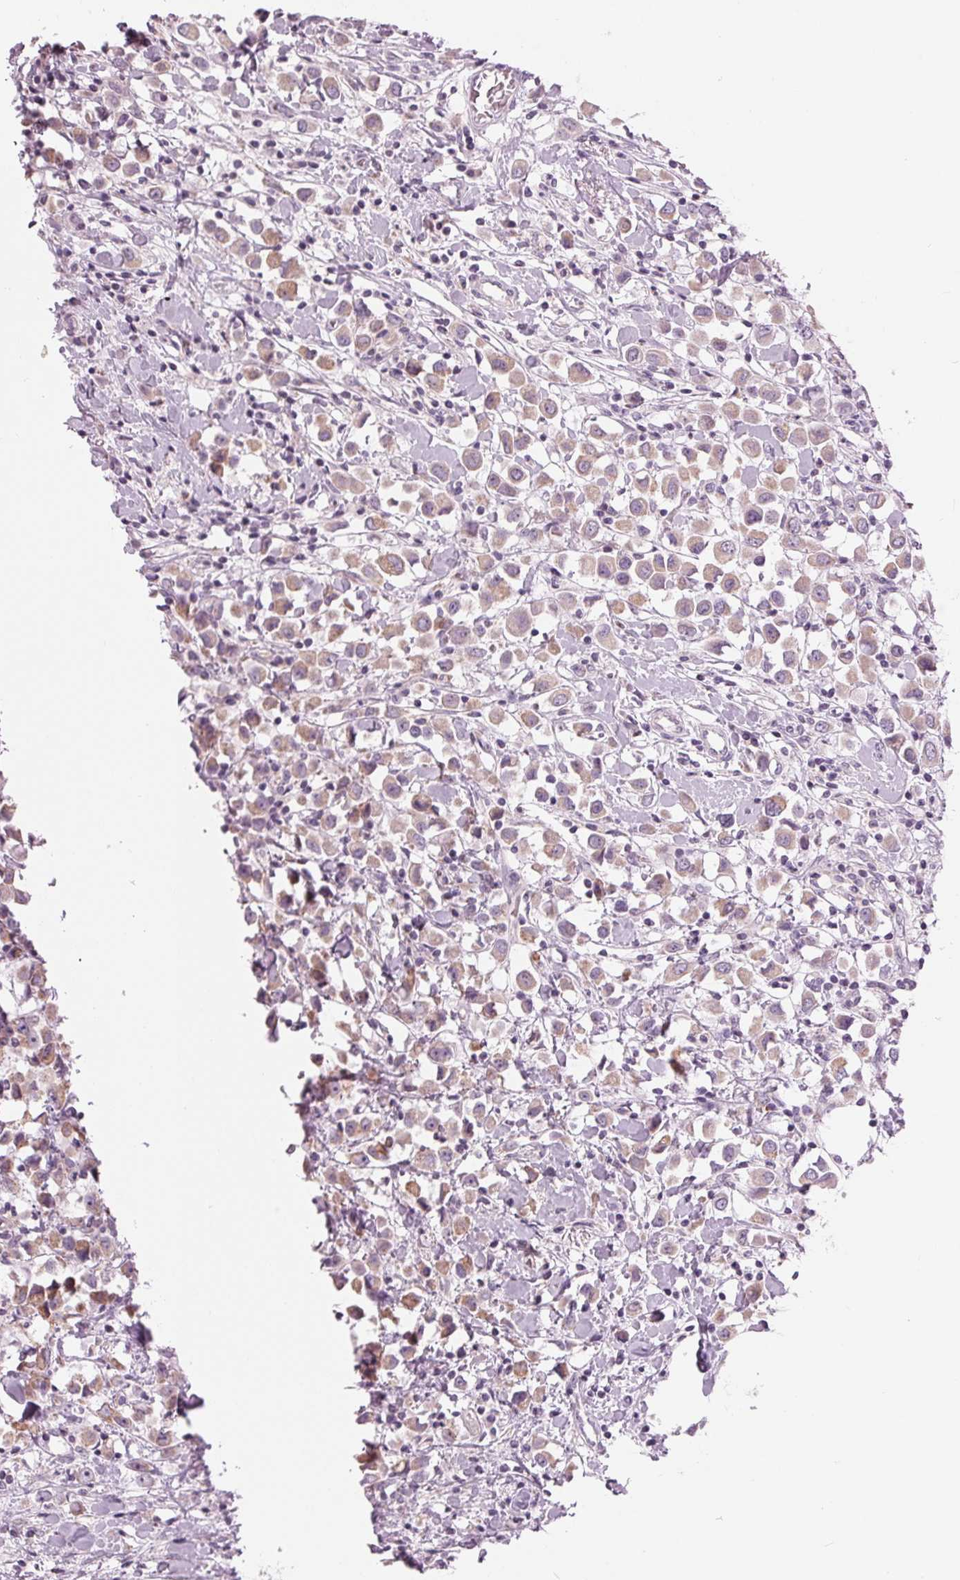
{"staining": {"intensity": "weak", "quantity": ">75%", "location": "cytoplasmic/membranous"}, "tissue": "breast cancer", "cell_type": "Tumor cells", "image_type": "cancer", "snomed": [{"axis": "morphology", "description": "Duct carcinoma"}, {"axis": "topography", "description": "Breast"}], "caption": "A photomicrograph of breast infiltrating ductal carcinoma stained for a protein demonstrates weak cytoplasmic/membranous brown staining in tumor cells. Immunohistochemistry (ihc) stains the protein of interest in brown and the nuclei are stained blue.", "gene": "SAMD4A", "patient": {"sex": "female", "age": 61}}